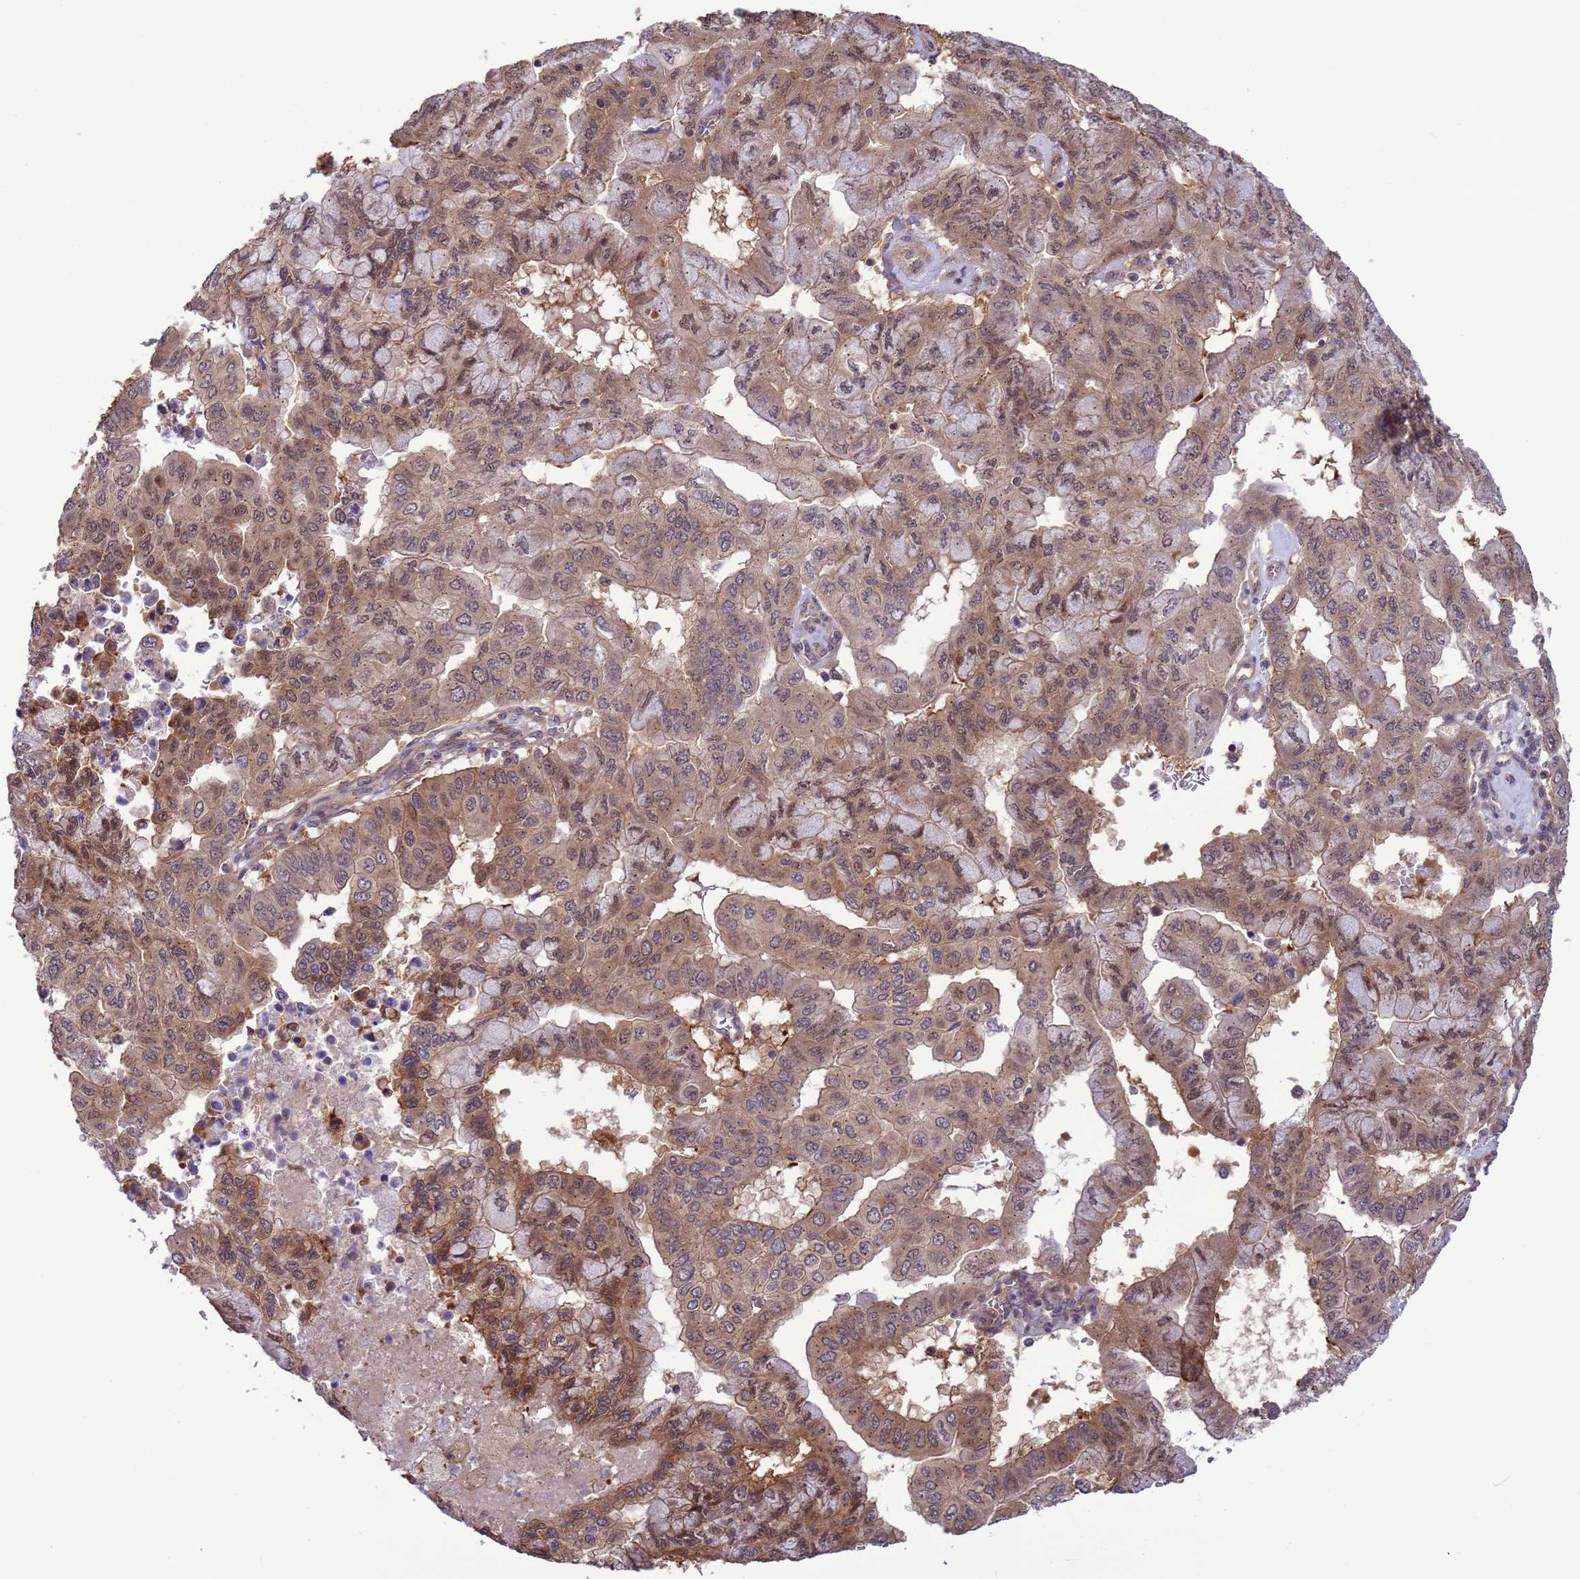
{"staining": {"intensity": "weak", "quantity": ">75%", "location": "cytoplasmic/membranous,nuclear"}, "tissue": "pancreatic cancer", "cell_type": "Tumor cells", "image_type": "cancer", "snomed": [{"axis": "morphology", "description": "Adenocarcinoma, NOS"}, {"axis": "topography", "description": "Pancreas"}], "caption": "Adenocarcinoma (pancreatic) tissue demonstrates weak cytoplasmic/membranous and nuclear expression in about >75% of tumor cells, visualized by immunohistochemistry.", "gene": "GJA10", "patient": {"sex": "male", "age": 51}}